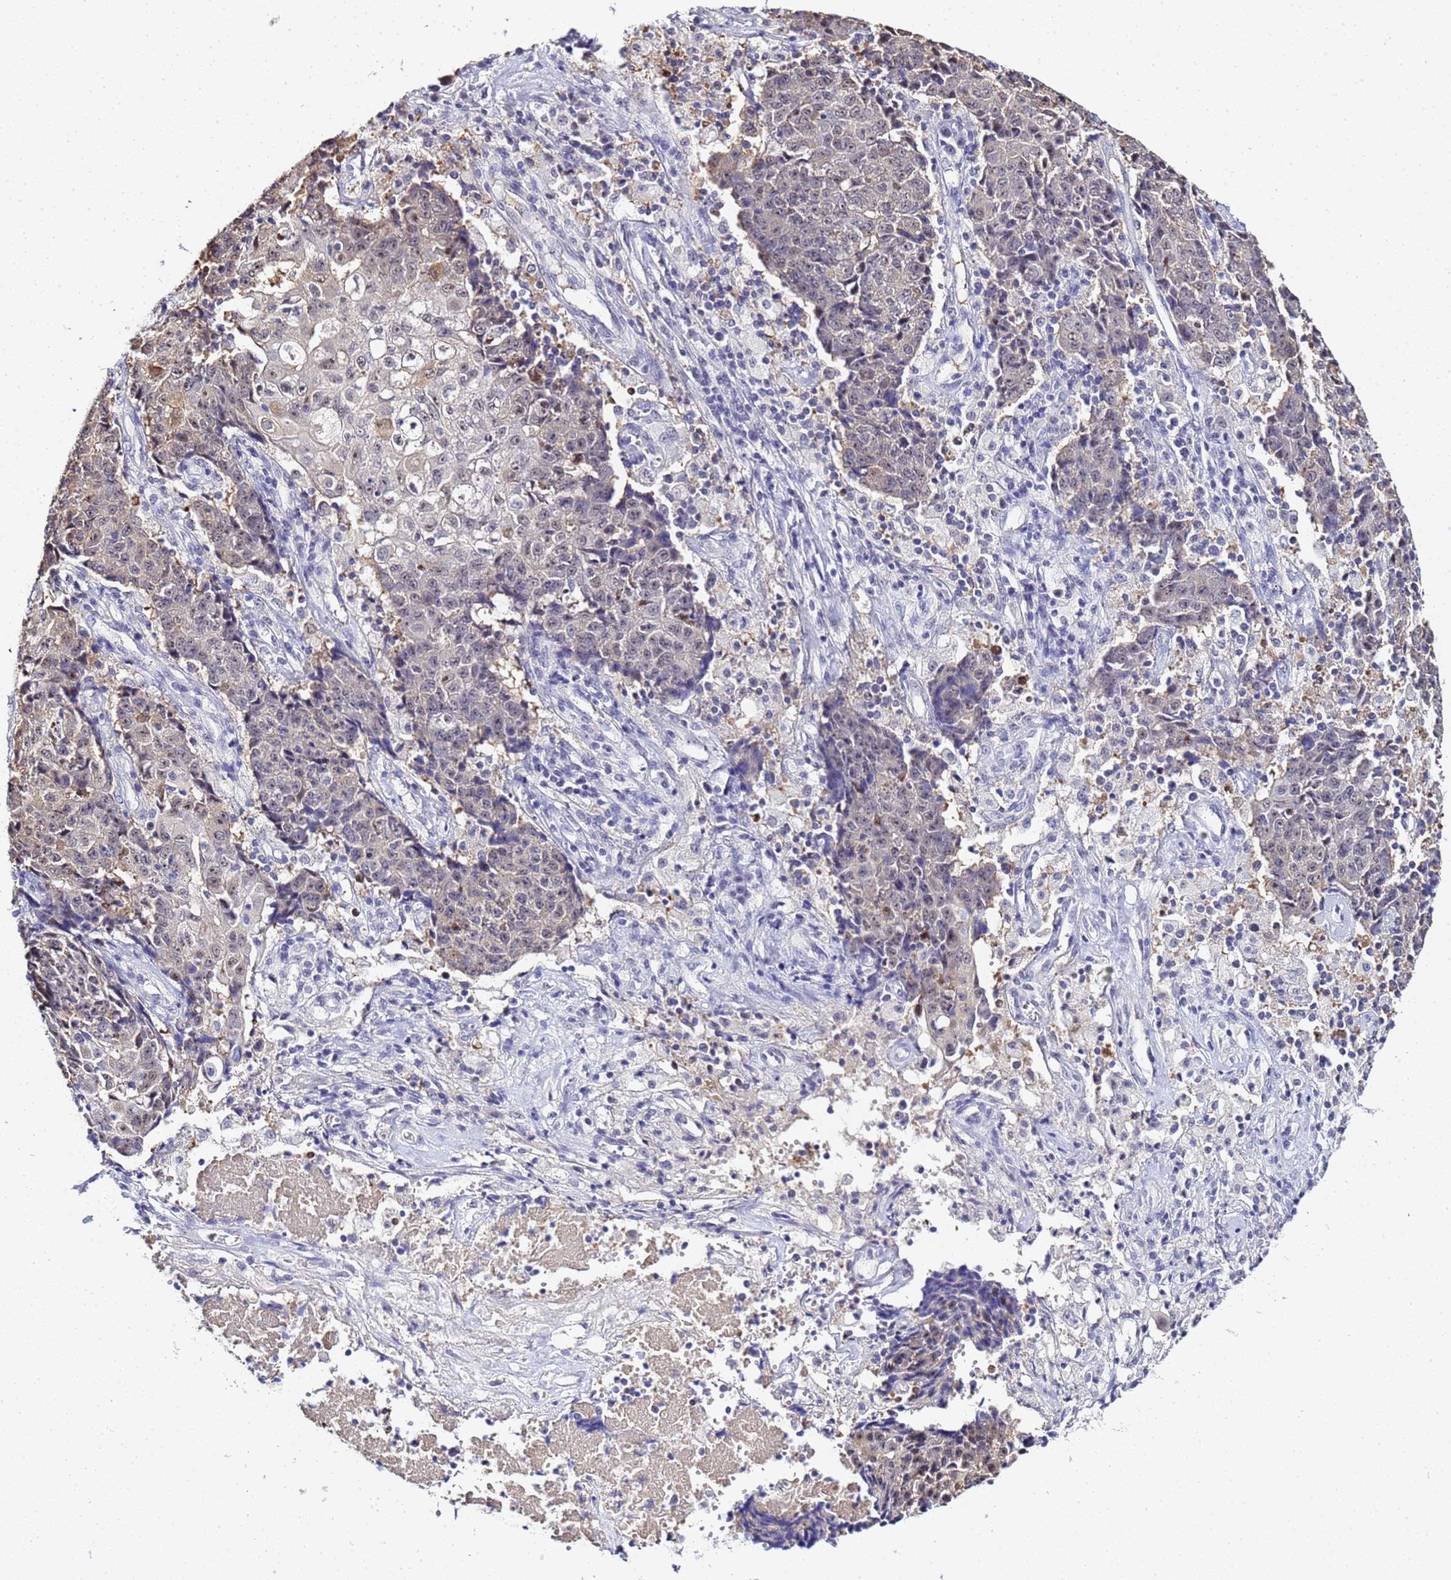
{"staining": {"intensity": "weak", "quantity": "25%-75%", "location": "nuclear"}, "tissue": "ovarian cancer", "cell_type": "Tumor cells", "image_type": "cancer", "snomed": [{"axis": "morphology", "description": "Carcinoma, endometroid"}, {"axis": "topography", "description": "Ovary"}], "caption": "DAB (3,3'-diaminobenzidine) immunohistochemical staining of human endometroid carcinoma (ovarian) demonstrates weak nuclear protein positivity in about 25%-75% of tumor cells. (brown staining indicates protein expression, while blue staining denotes nuclei).", "gene": "ACTL6B", "patient": {"sex": "female", "age": 42}}